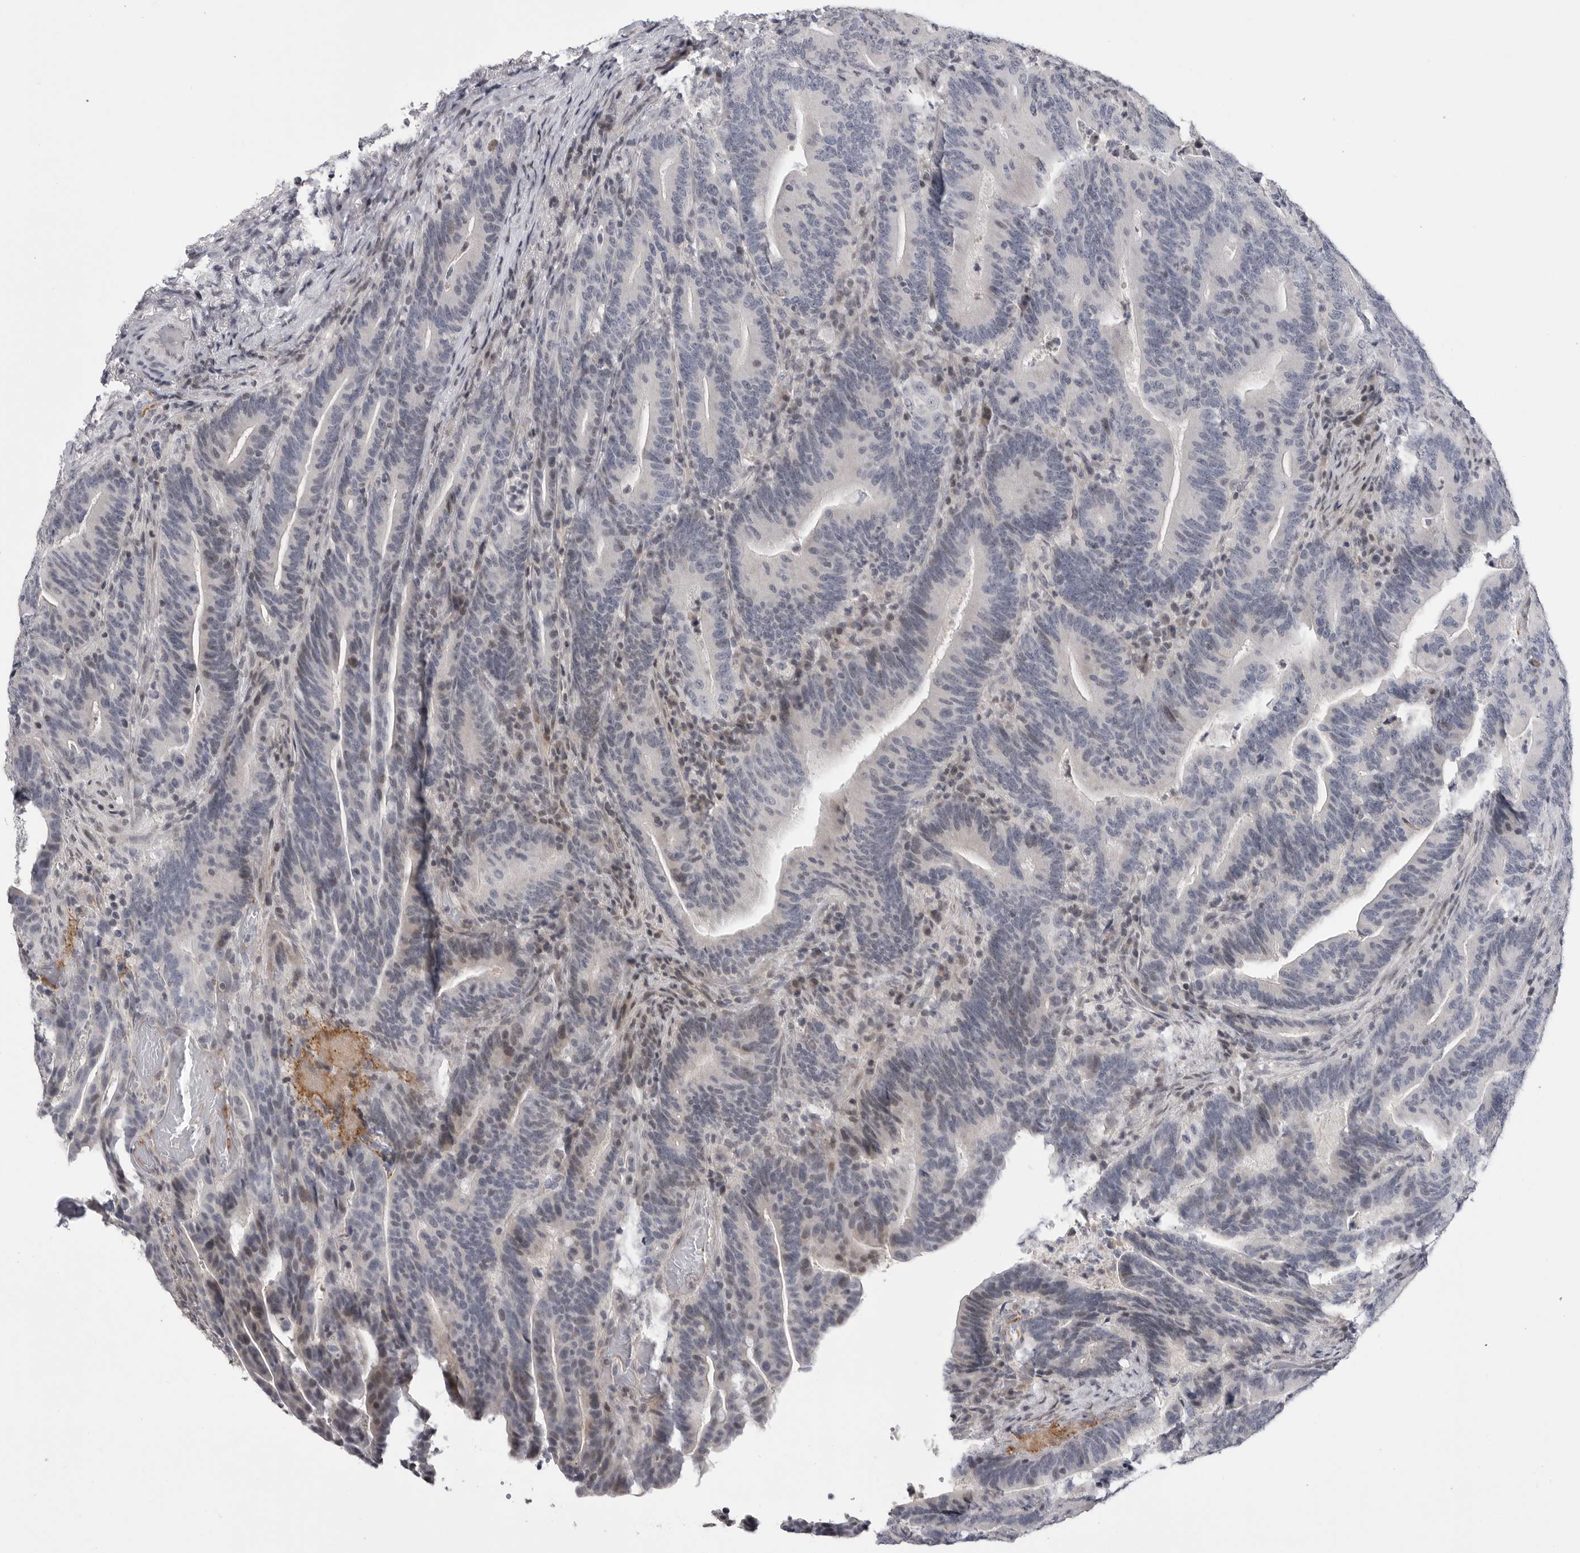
{"staining": {"intensity": "negative", "quantity": "none", "location": "none"}, "tissue": "colorectal cancer", "cell_type": "Tumor cells", "image_type": "cancer", "snomed": [{"axis": "morphology", "description": "Adenocarcinoma, NOS"}, {"axis": "topography", "description": "Colon"}], "caption": "Immunohistochemistry micrograph of neoplastic tissue: human colorectal adenocarcinoma stained with DAB (3,3'-diaminobenzidine) shows no significant protein expression in tumor cells.", "gene": "FBXO43", "patient": {"sex": "female", "age": 66}}